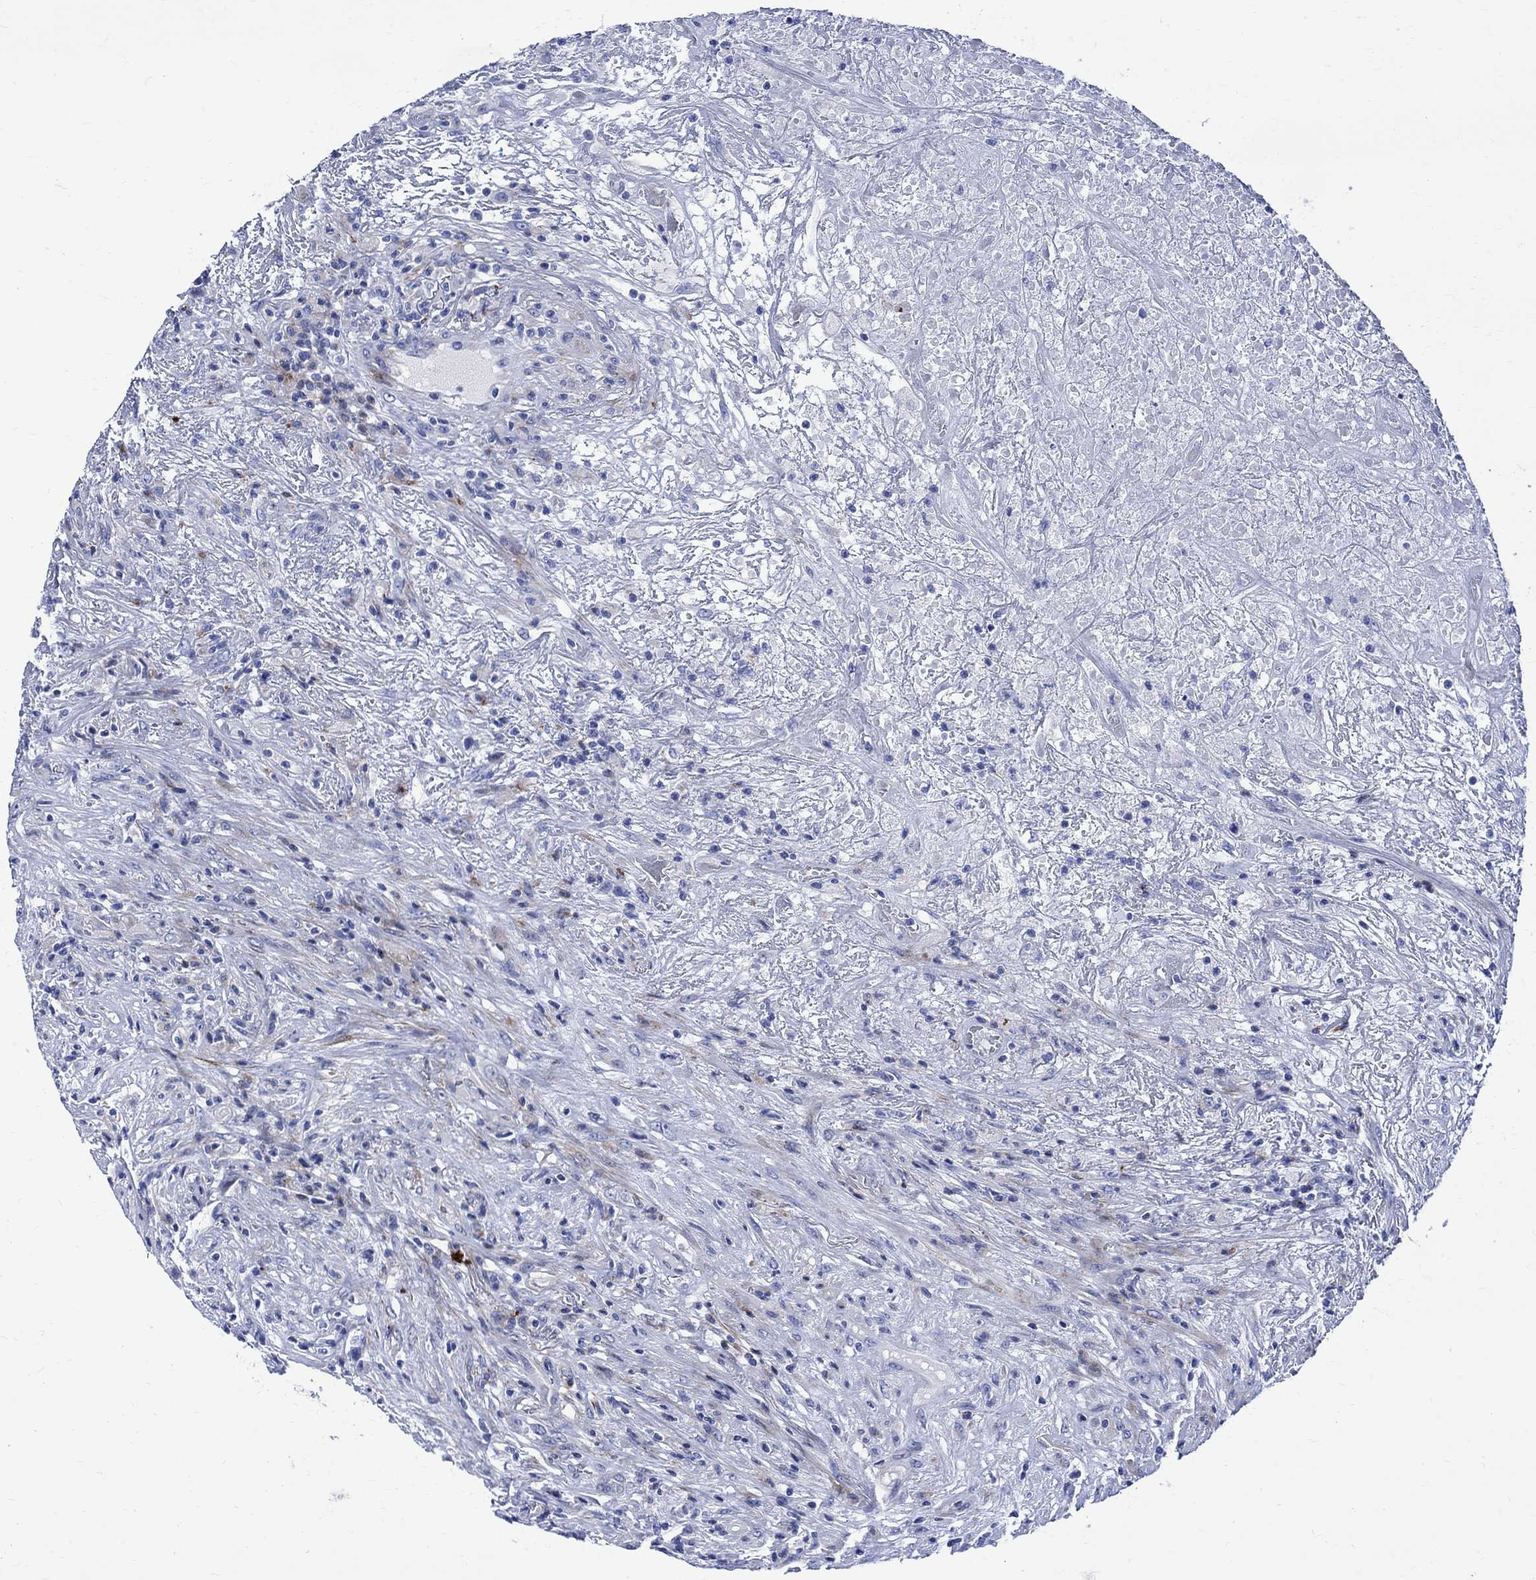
{"staining": {"intensity": "negative", "quantity": "none", "location": "none"}, "tissue": "lymphoma", "cell_type": "Tumor cells", "image_type": "cancer", "snomed": [{"axis": "morphology", "description": "Malignant lymphoma, non-Hodgkin's type, High grade"}, {"axis": "topography", "description": "Lung"}], "caption": "Immunohistochemistry (IHC) of human lymphoma demonstrates no positivity in tumor cells.", "gene": "PARVB", "patient": {"sex": "male", "age": 79}}